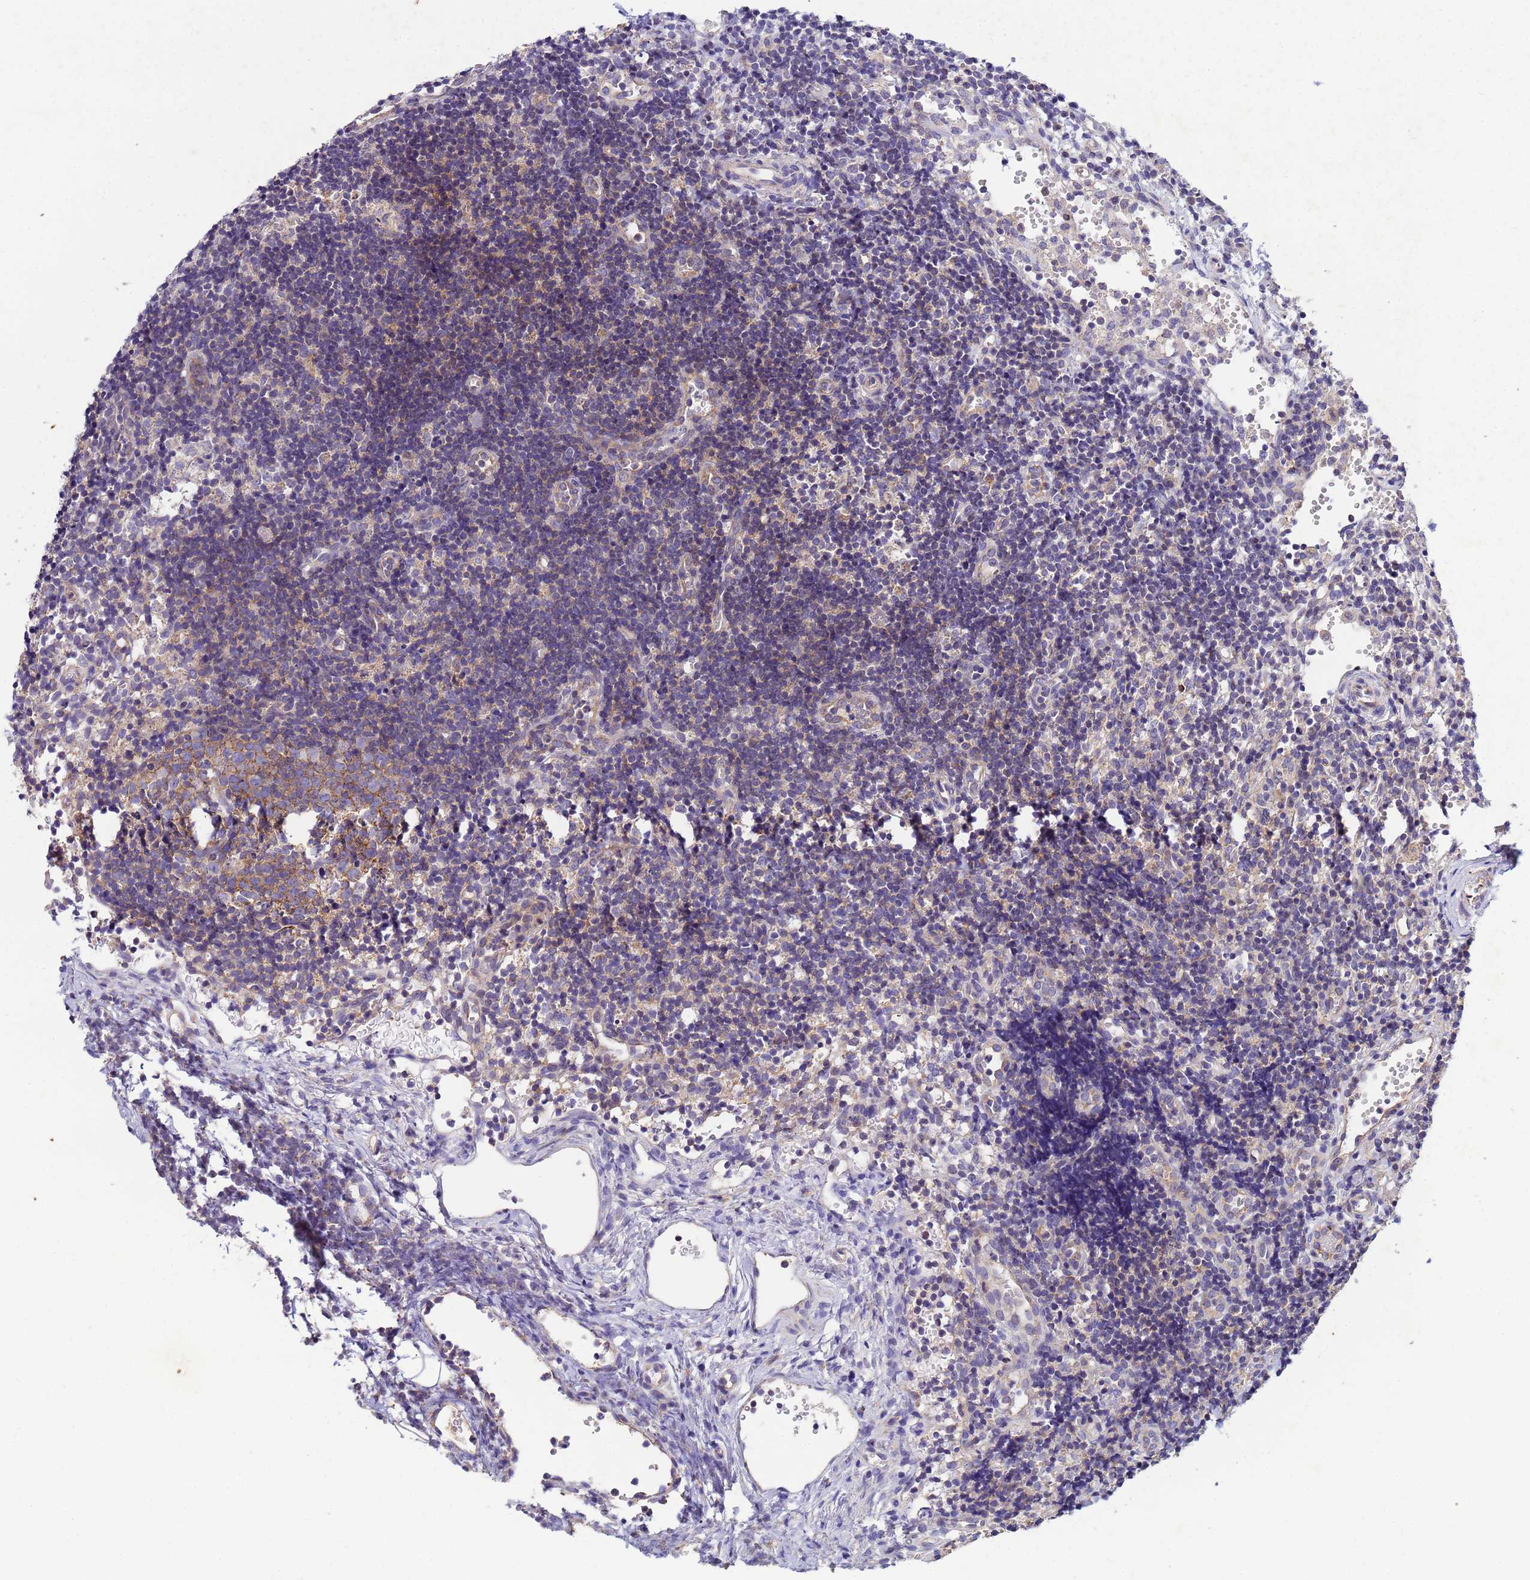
{"staining": {"intensity": "moderate", "quantity": ">75%", "location": "cytoplasmic/membranous"}, "tissue": "lymph node", "cell_type": "Germinal center cells", "image_type": "normal", "snomed": [{"axis": "morphology", "description": "Normal tissue, NOS"}, {"axis": "topography", "description": "Lymph node"}], "caption": "Immunohistochemistry of benign lymph node exhibits medium levels of moderate cytoplasmic/membranous expression in approximately >75% of germinal center cells.", "gene": "CDC34", "patient": {"sex": "female", "age": 37}}